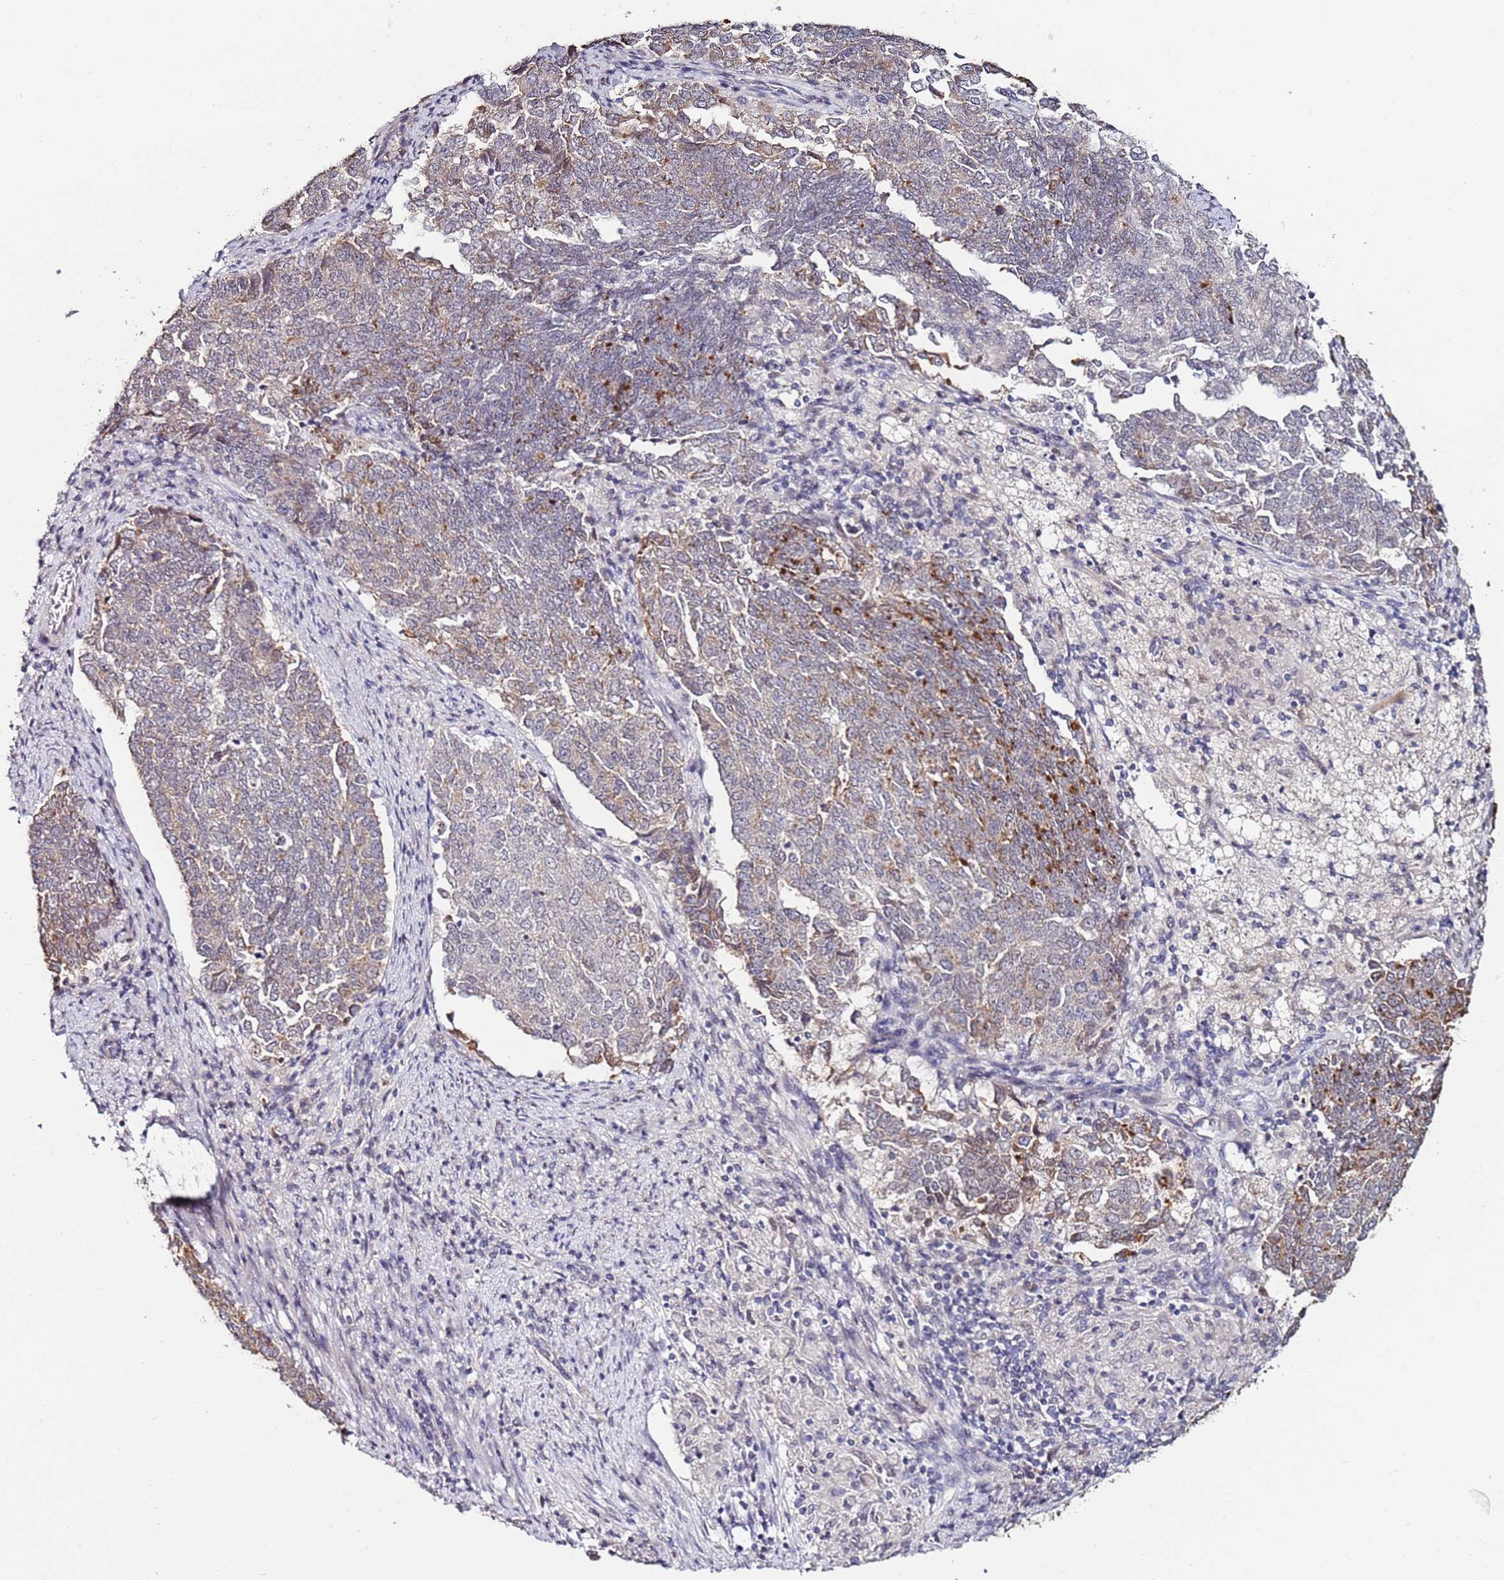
{"staining": {"intensity": "moderate", "quantity": "<25%", "location": "cytoplasmic/membranous"}, "tissue": "endometrial cancer", "cell_type": "Tumor cells", "image_type": "cancer", "snomed": [{"axis": "morphology", "description": "Adenocarcinoma, NOS"}, {"axis": "topography", "description": "Endometrium"}], "caption": "A brown stain shows moderate cytoplasmic/membranous staining of a protein in human adenocarcinoma (endometrial) tumor cells.", "gene": "DUSP28", "patient": {"sex": "female", "age": 80}}